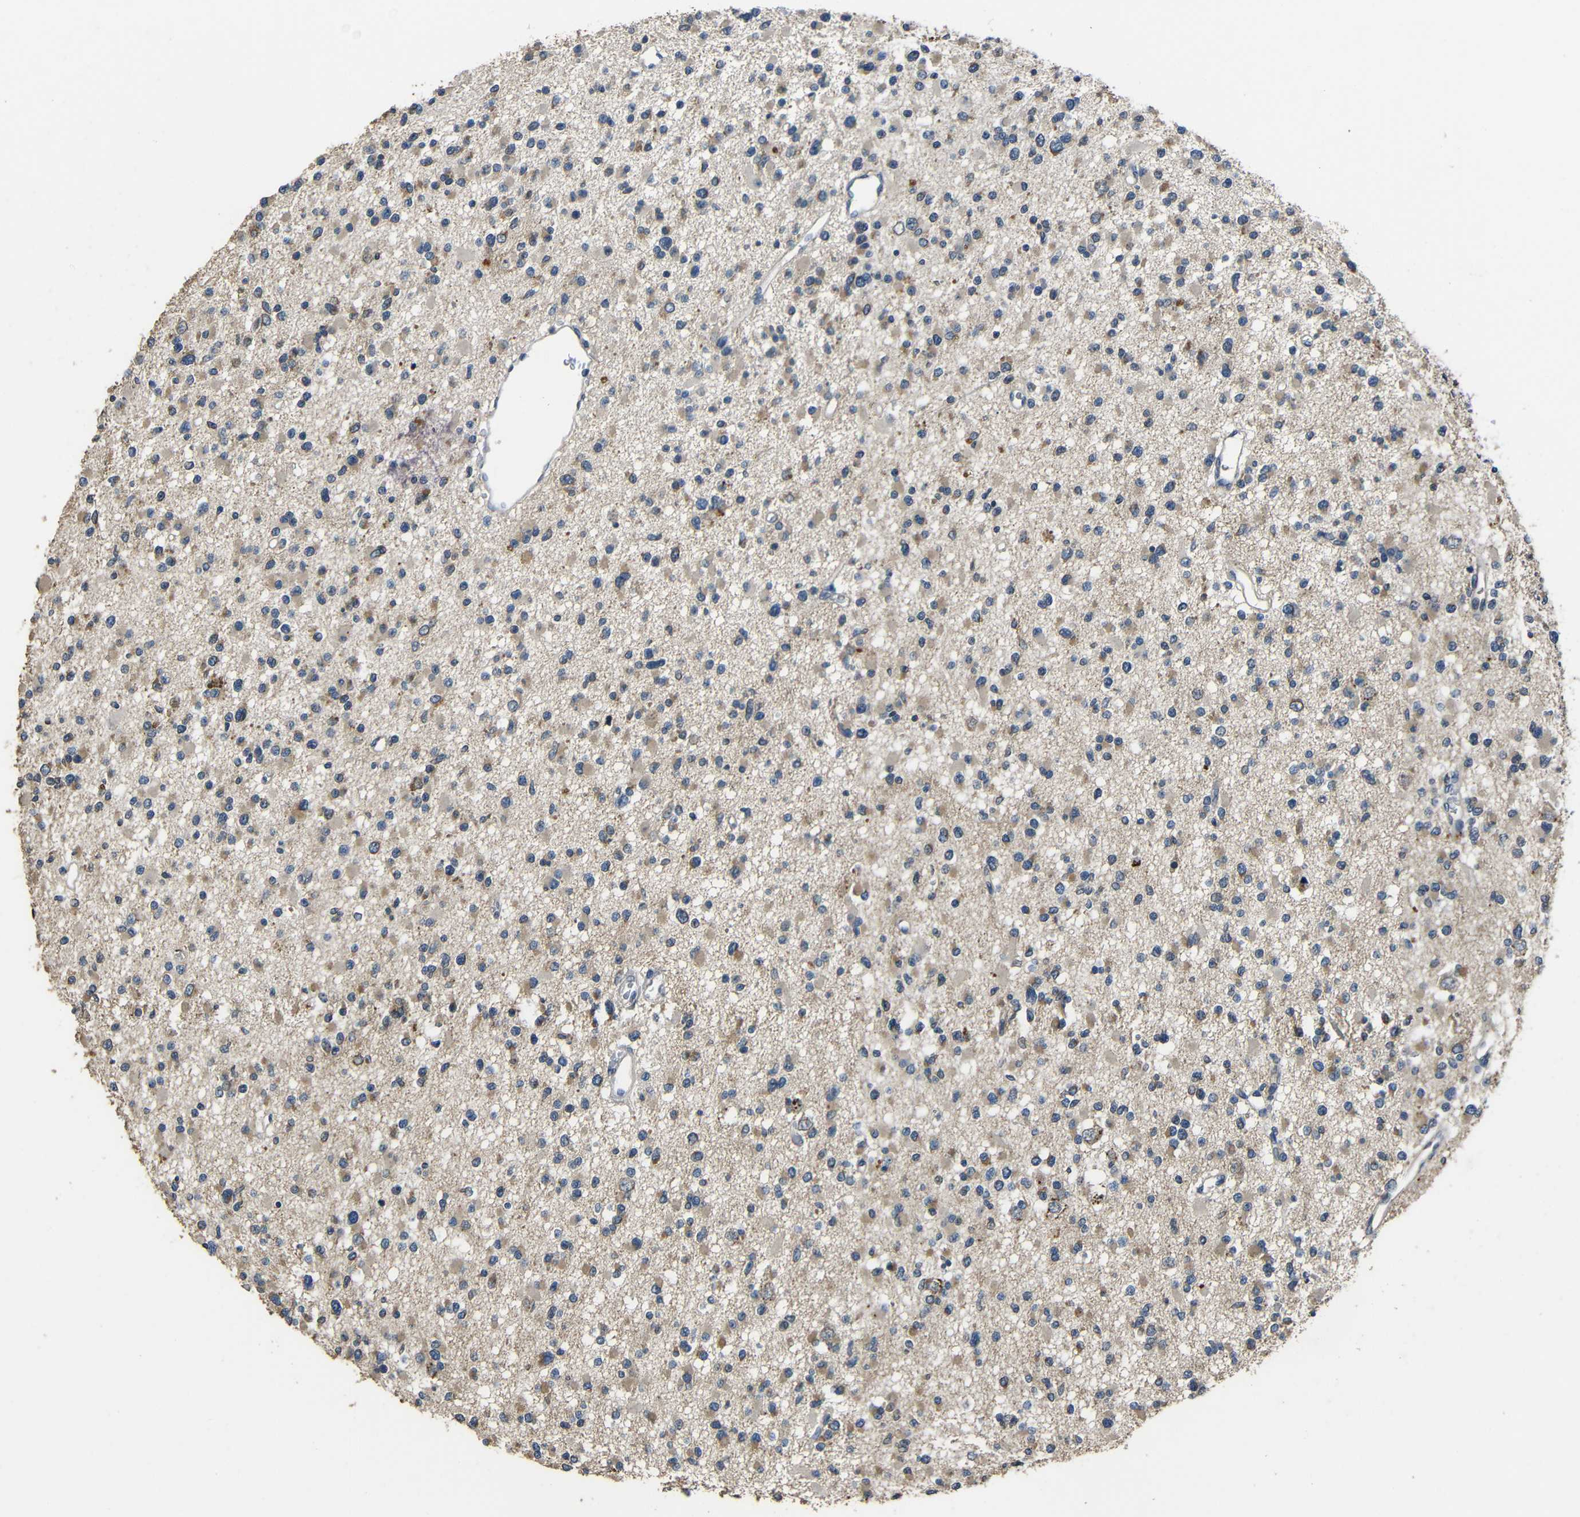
{"staining": {"intensity": "weak", "quantity": ">75%", "location": "cytoplasmic/membranous"}, "tissue": "glioma", "cell_type": "Tumor cells", "image_type": "cancer", "snomed": [{"axis": "morphology", "description": "Glioma, malignant, Low grade"}, {"axis": "topography", "description": "Brain"}], "caption": "High-magnification brightfield microscopy of malignant glioma (low-grade) stained with DAB (3,3'-diaminobenzidine) (brown) and counterstained with hematoxylin (blue). tumor cells exhibit weak cytoplasmic/membranous expression is identified in approximately>75% of cells.", "gene": "C6orf89", "patient": {"sex": "female", "age": 22}}